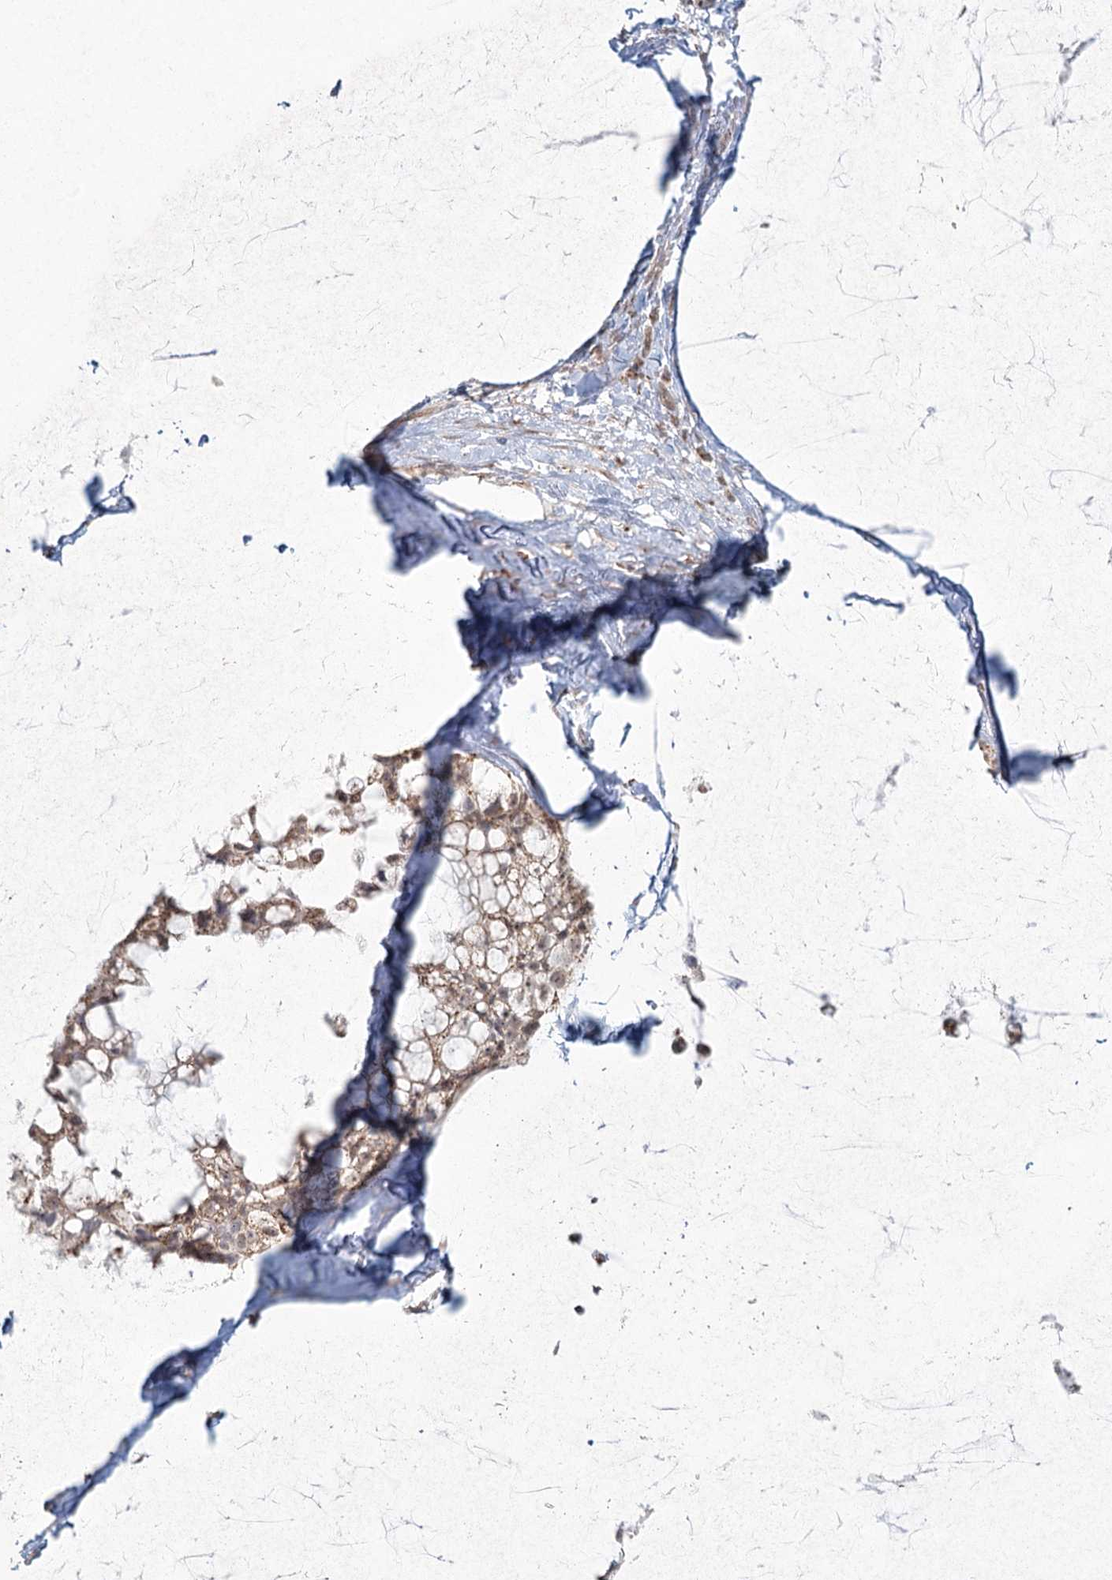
{"staining": {"intensity": "weak", "quantity": ">75%", "location": "cytoplasmic/membranous,nuclear"}, "tissue": "ovarian cancer", "cell_type": "Tumor cells", "image_type": "cancer", "snomed": [{"axis": "morphology", "description": "Cystadenocarcinoma, mucinous, NOS"}, {"axis": "topography", "description": "Ovary"}], "caption": "Immunohistochemistry (IHC) of human ovarian mucinous cystadenocarcinoma reveals low levels of weak cytoplasmic/membranous and nuclear staining in approximately >75% of tumor cells.", "gene": "LACTB", "patient": {"sex": "female", "age": 39}}